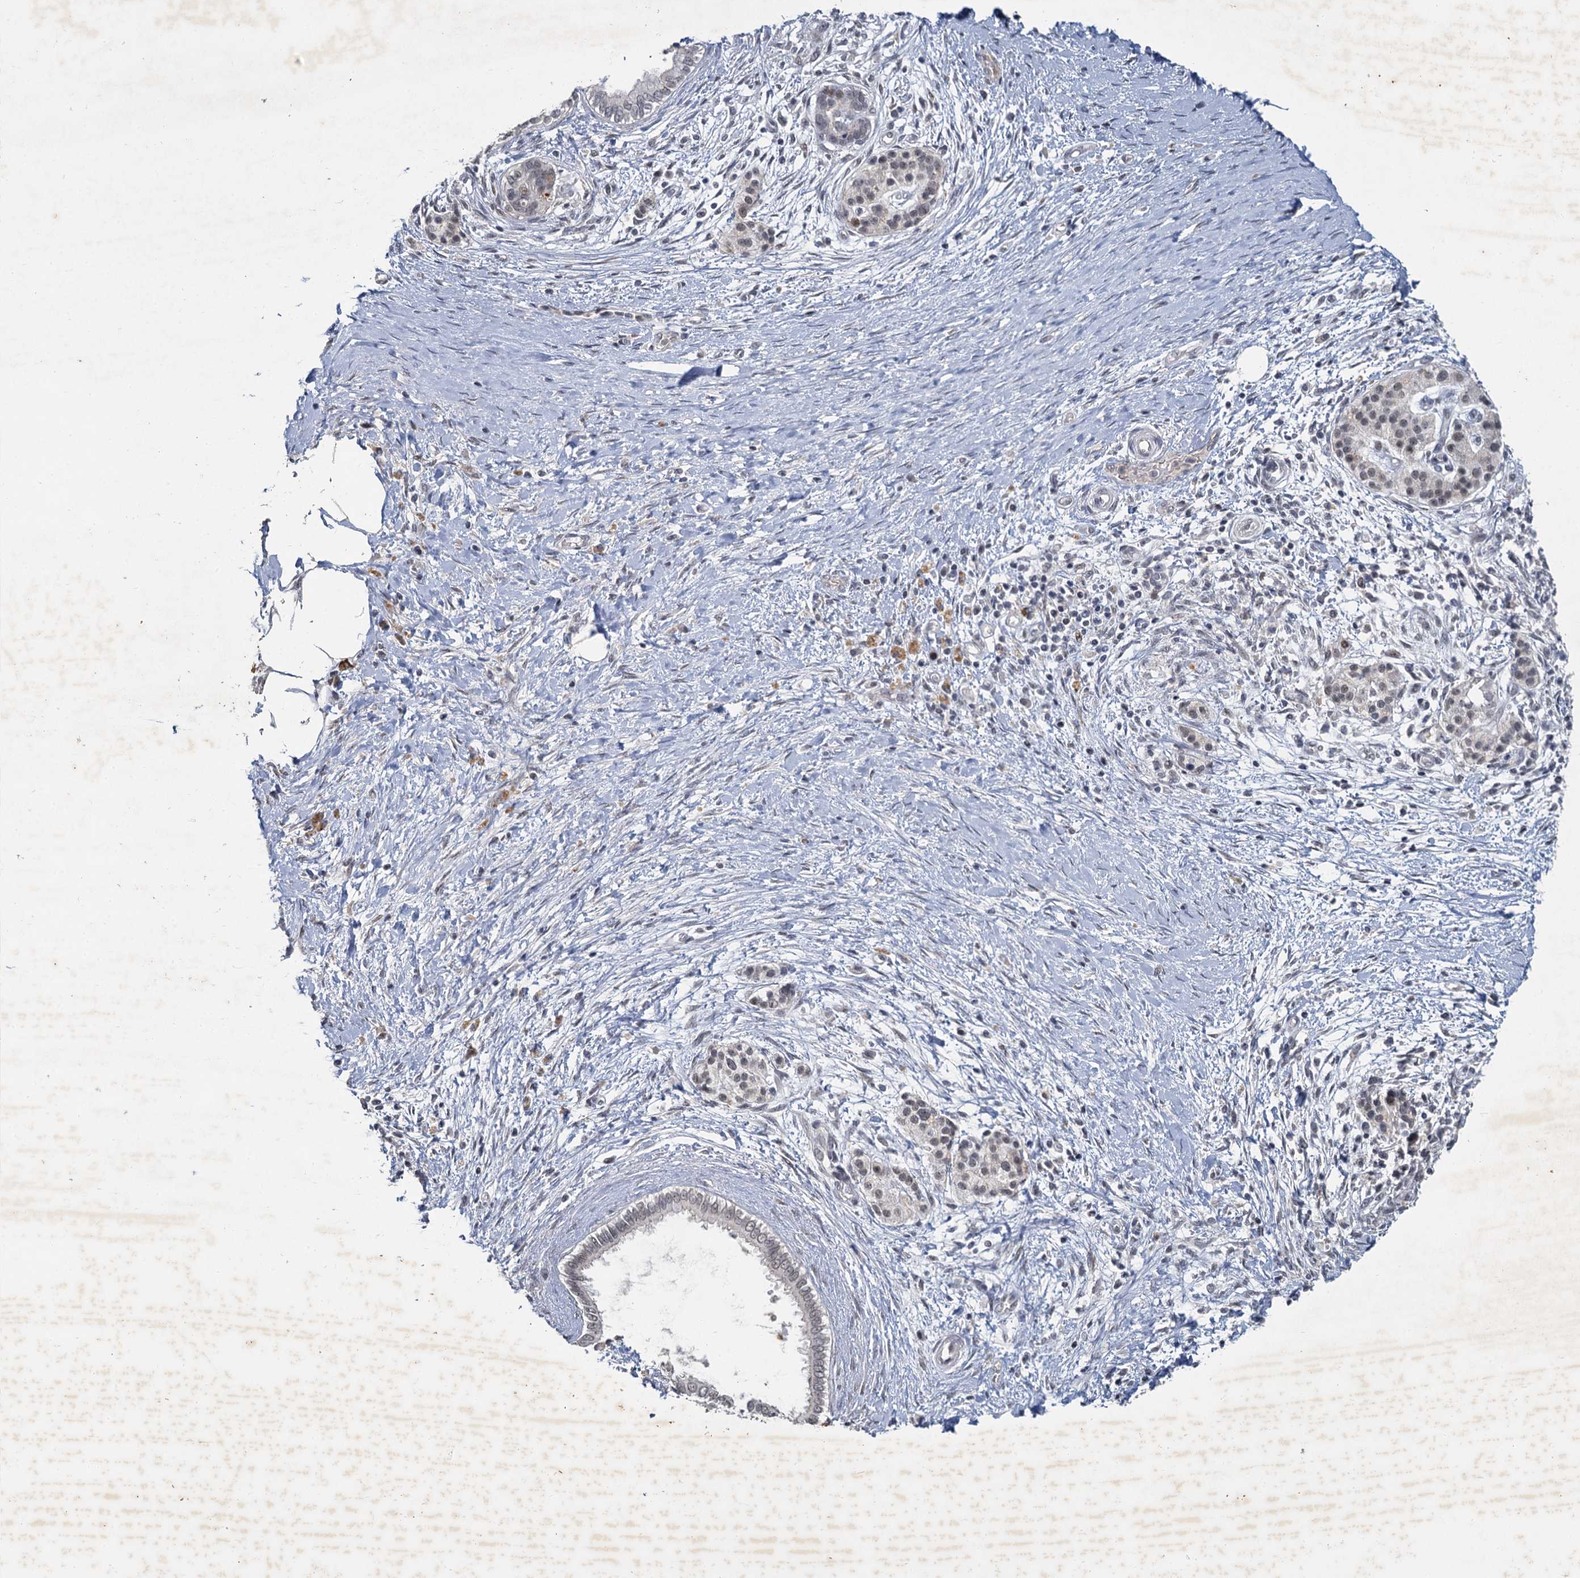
{"staining": {"intensity": "weak", "quantity": "25%-75%", "location": "nuclear"}, "tissue": "pancreatic cancer", "cell_type": "Tumor cells", "image_type": "cancer", "snomed": [{"axis": "morphology", "description": "Adenocarcinoma, NOS"}, {"axis": "topography", "description": "Pancreas"}], "caption": "Brown immunohistochemical staining in human pancreatic cancer (adenocarcinoma) shows weak nuclear positivity in about 25%-75% of tumor cells.", "gene": "MUCL1", "patient": {"sex": "male", "age": 58}}